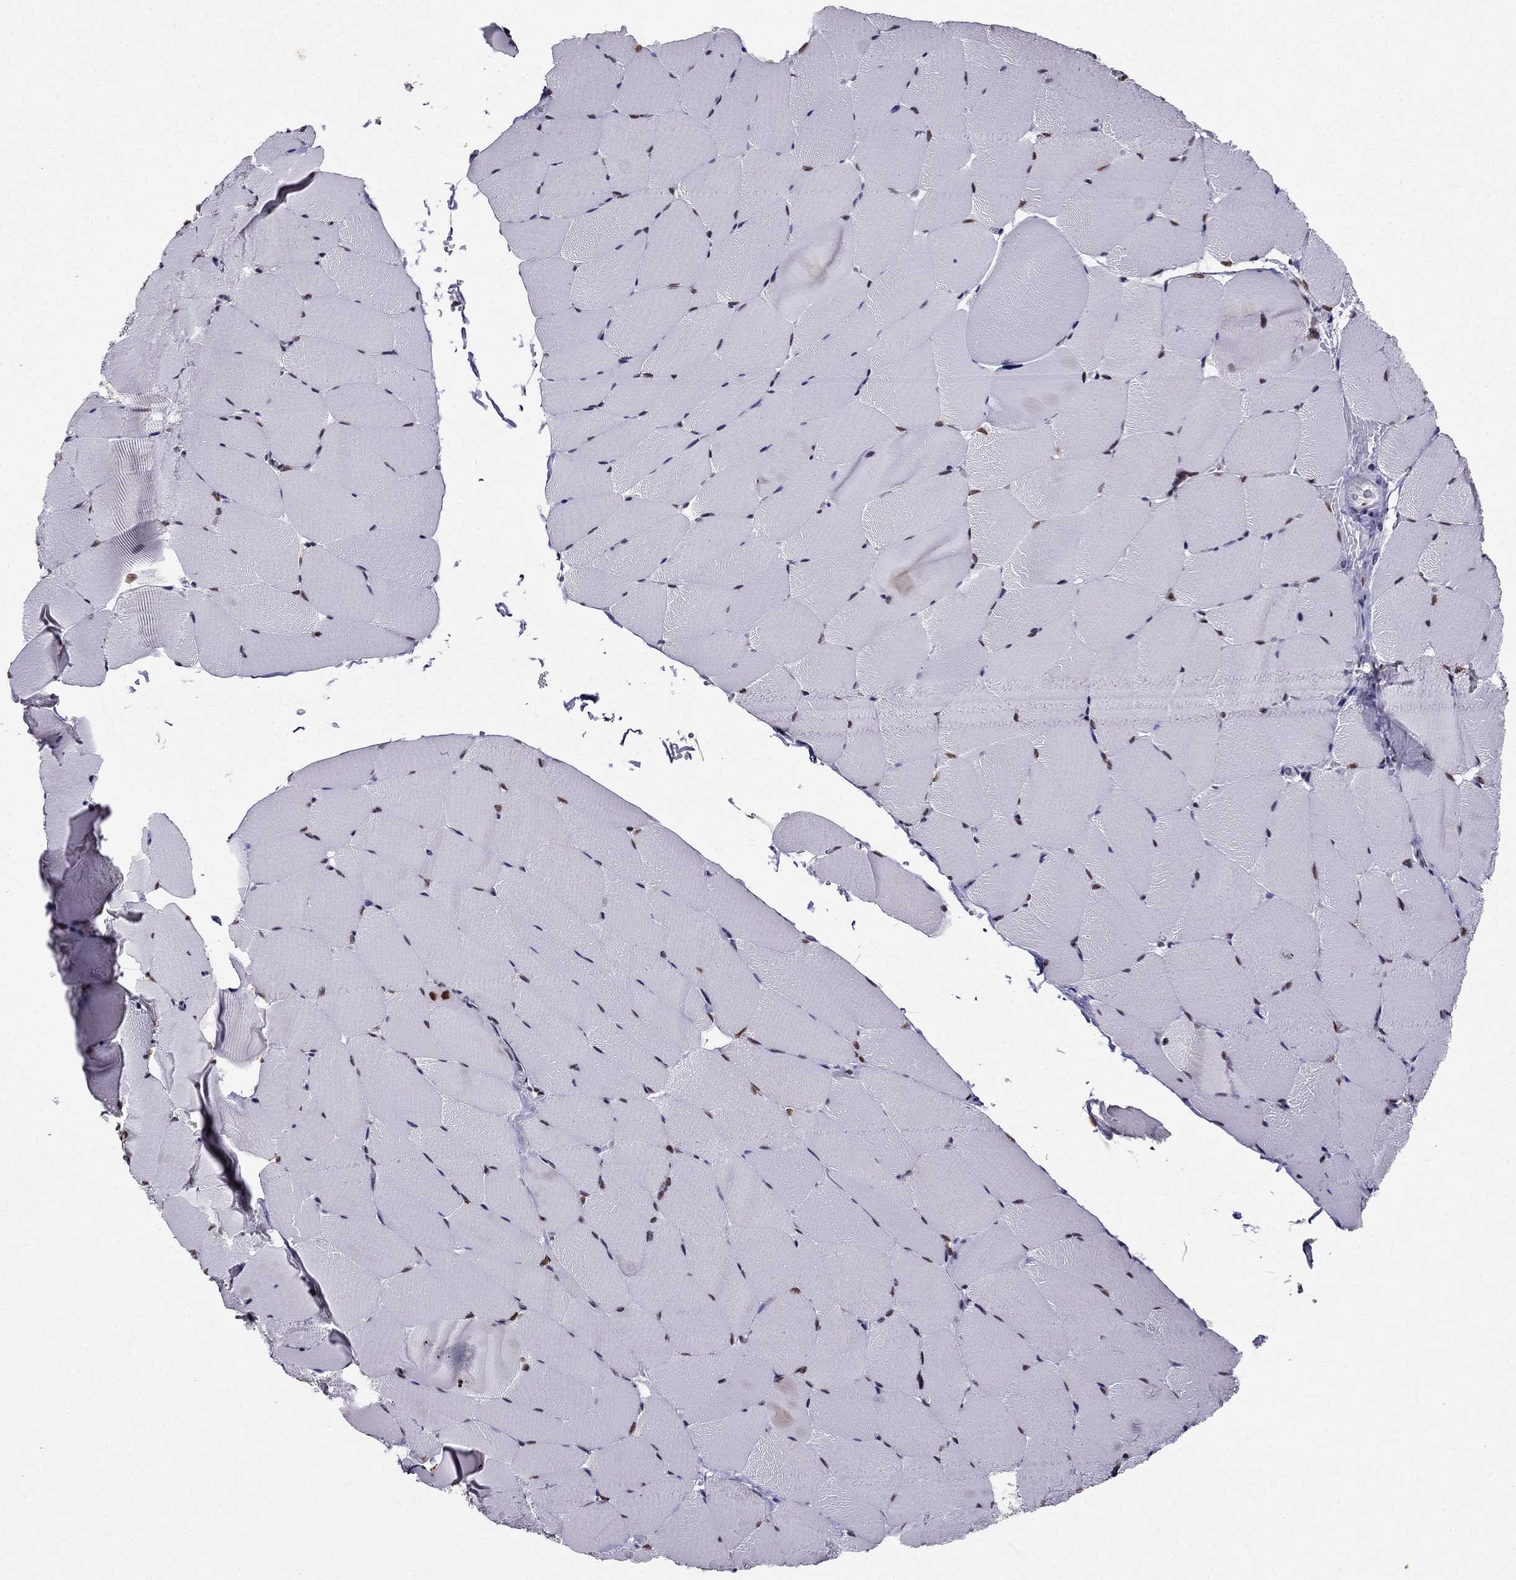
{"staining": {"intensity": "weak", "quantity": "25%-75%", "location": "nuclear"}, "tissue": "skeletal muscle", "cell_type": "Myocytes", "image_type": "normal", "snomed": [{"axis": "morphology", "description": "Normal tissue, NOS"}, {"axis": "topography", "description": "Skeletal muscle"}], "caption": "Skeletal muscle stained for a protein demonstrates weak nuclear positivity in myocytes. (brown staining indicates protein expression, while blue staining denotes nuclei).", "gene": "ZNF420", "patient": {"sex": "female", "age": 37}}